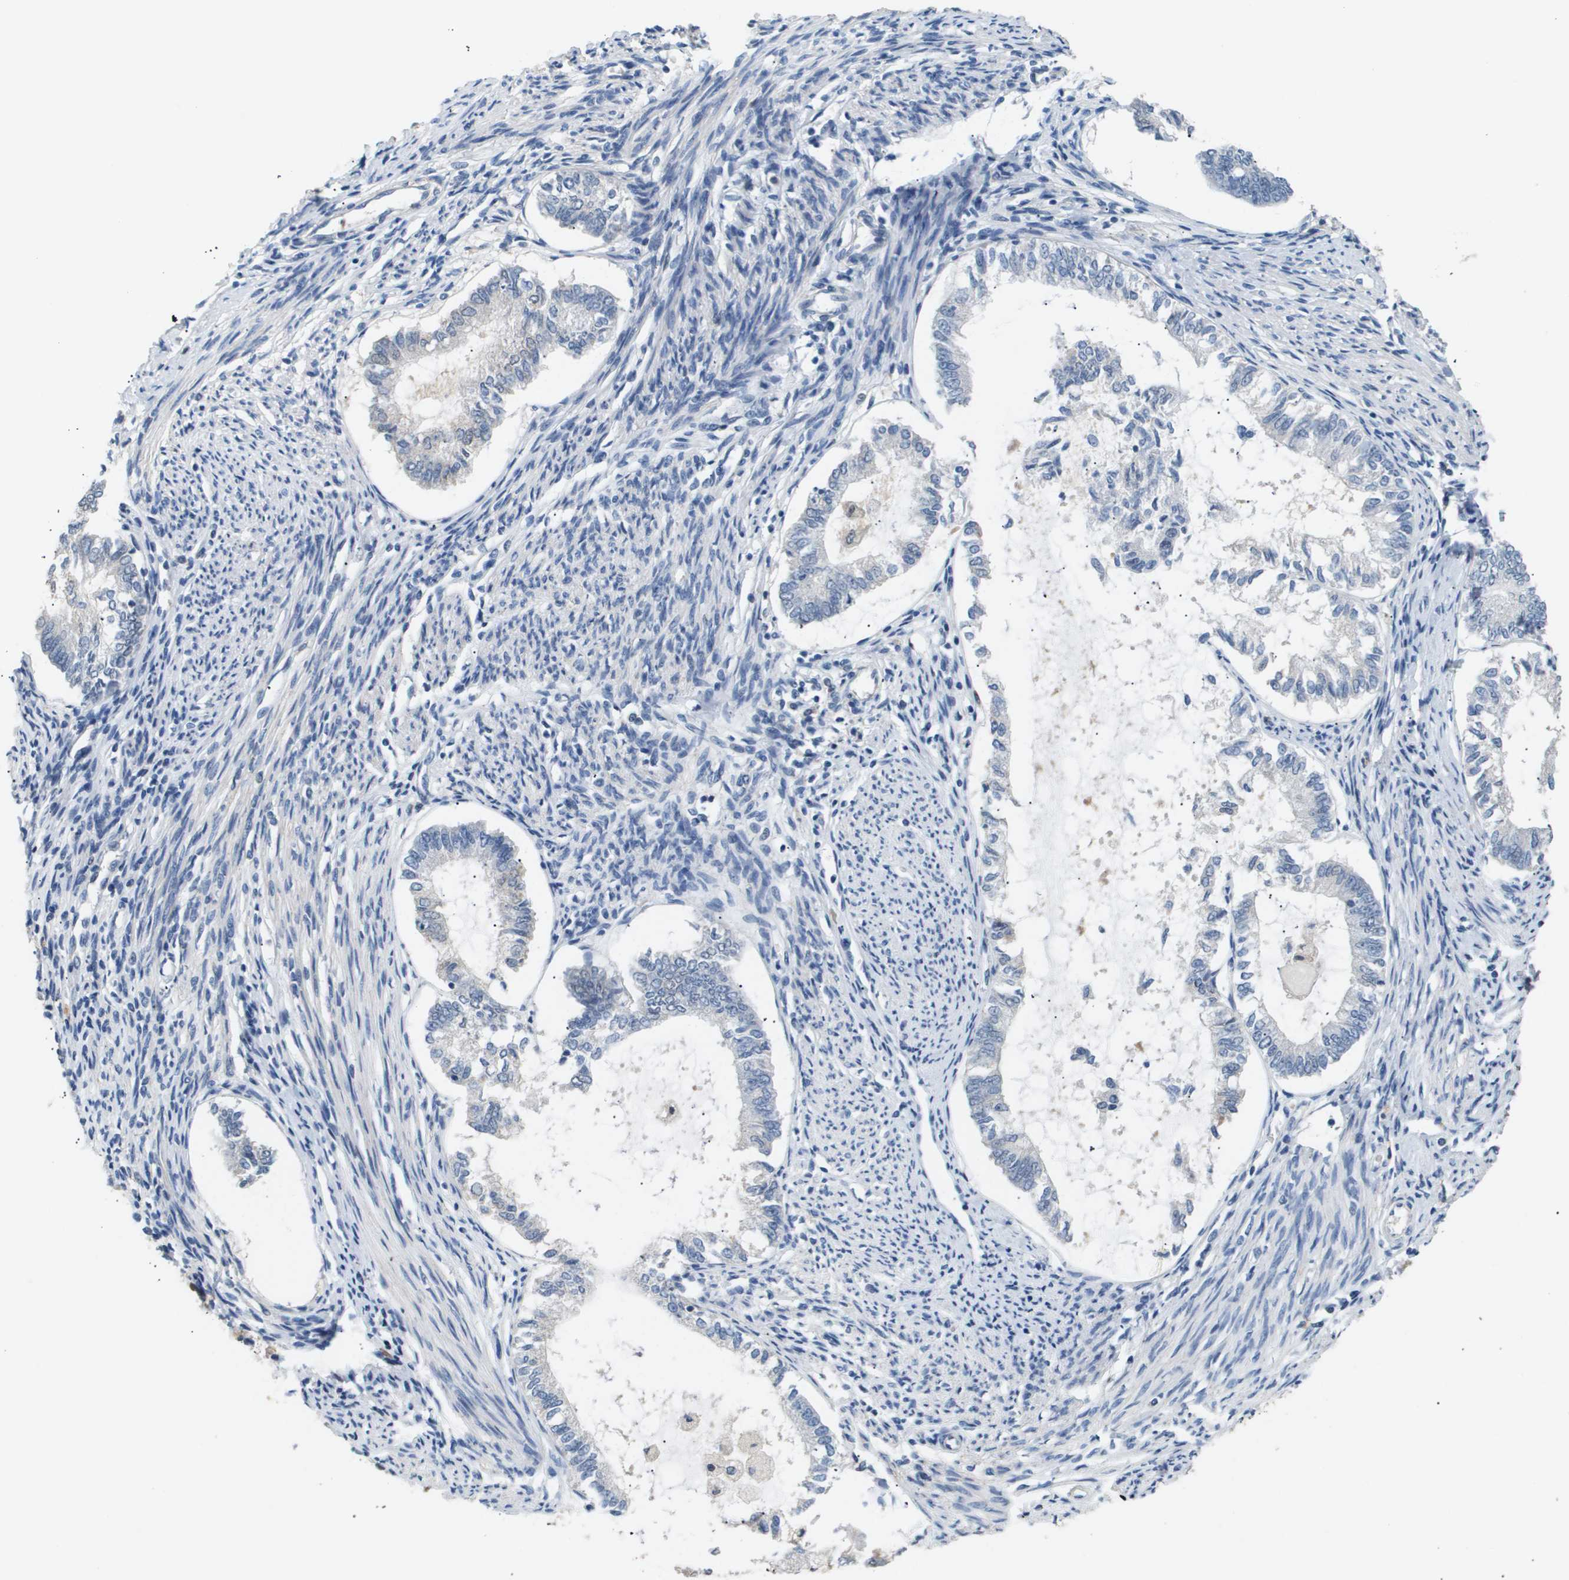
{"staining": {"intensity": "negative", "quantity": "none", "location": "none"}, "tissue": "endometrial cancer", "cell_type": "Tumor cells", "image_type": "cancer", "snomed": [{"axis": "morphology", "description": "Adenocarcinoma, NOS"}, {"axis": "topography", "description": "Endometrium"}], "caption": "A micrograph of human adenocarcinoma (endometrial) is negative for staining in tumor cells.", "gene": "AKR1A1", "patient": {"sex": "female", "age": 86}}